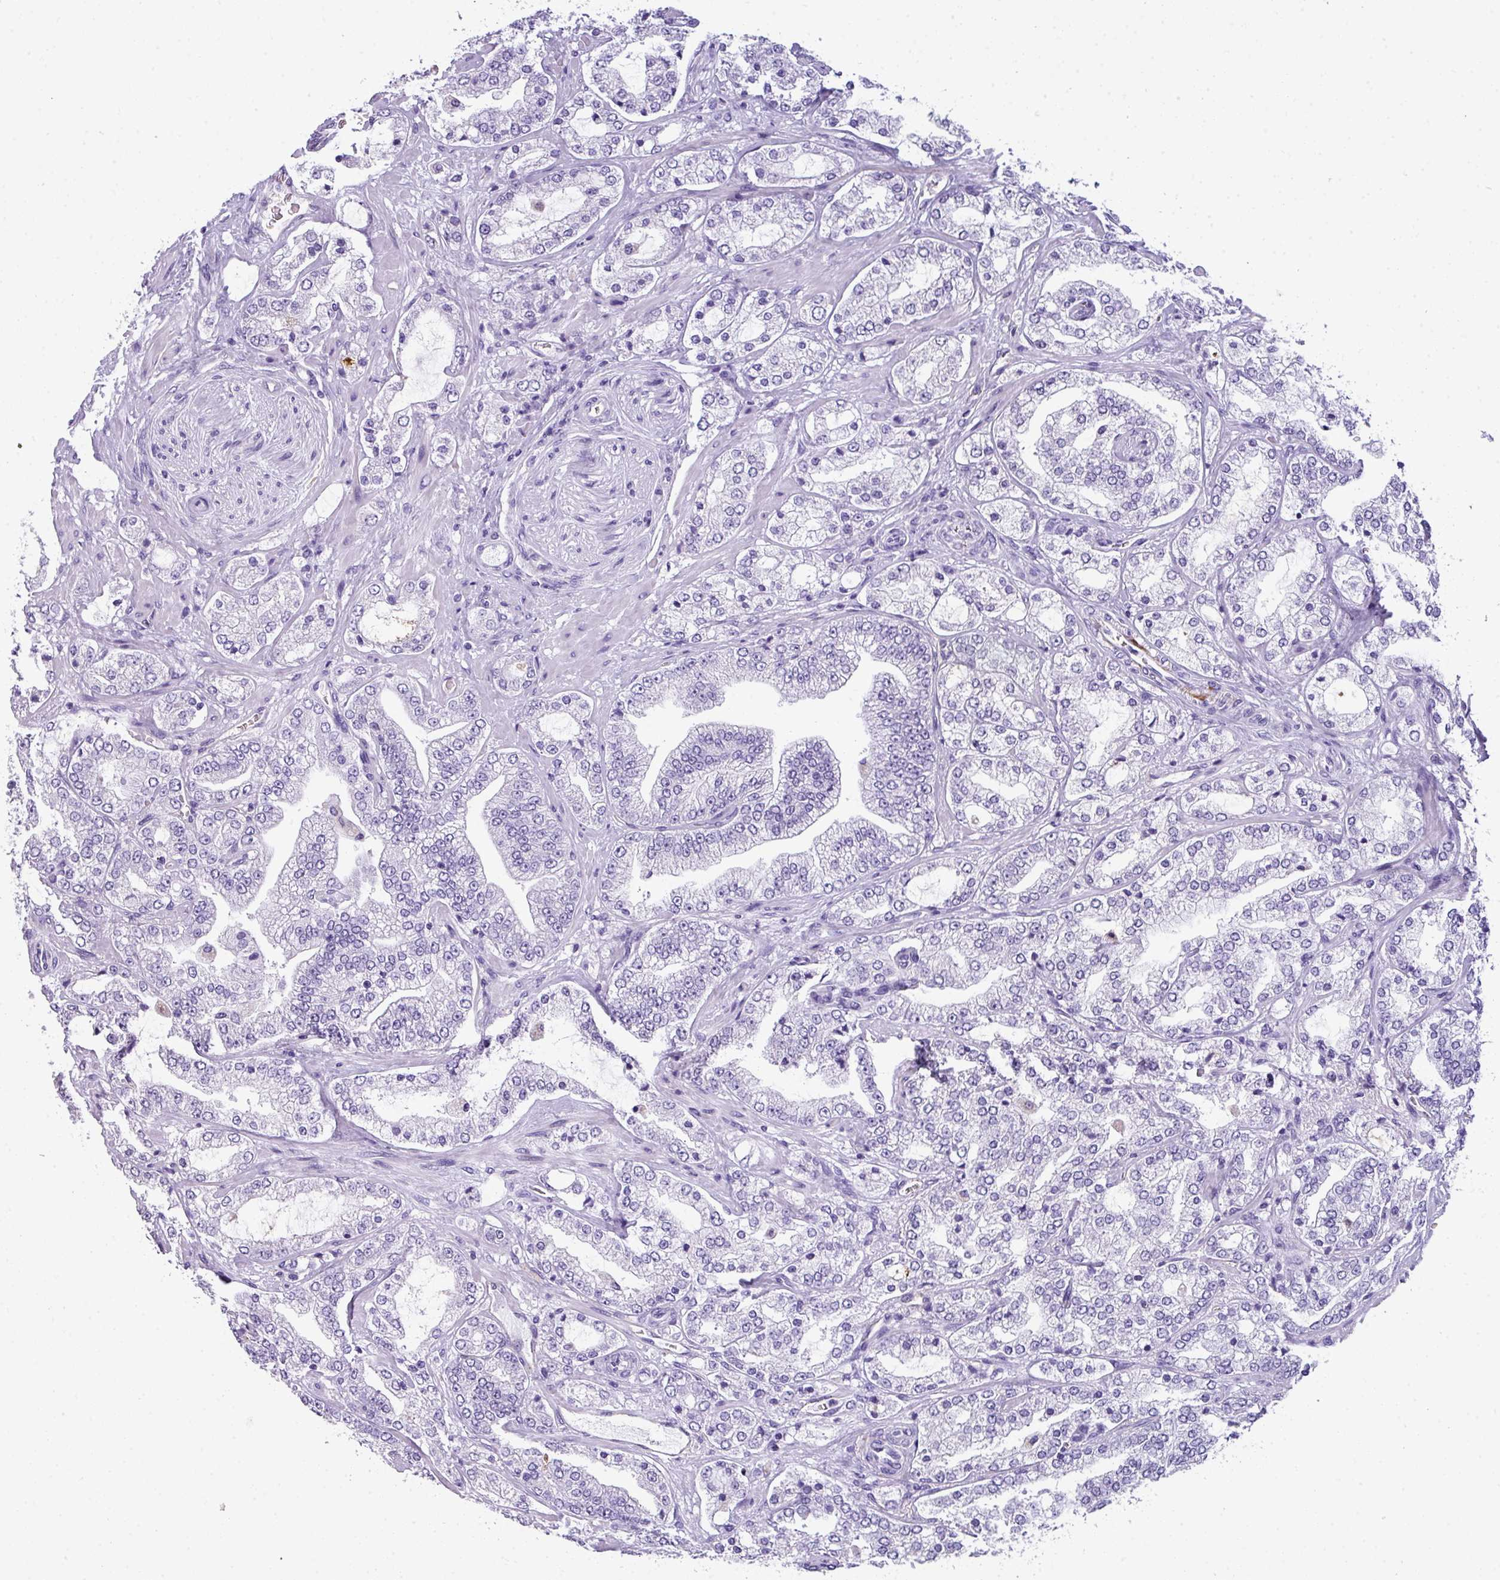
{"staining": {"intensity": "negative", "quantity": "none", "location": "none"}, "tissue": "prostate cancer", "cell_type": "Tumor cells", "image_type": "cancer", "snomed": [{"axis": "morphology", "description": "Adenocarcinoma, High grade"}, {"axis": "topography", "description": "Prostate"}], "caption": "Photomicrograph shows no significant protein staining in tumor cells of prostate high-grade adenocarcinoma. (DAB (3,3'-diaminobenzidine) immunohistochemistry (IHC) with hematoxylin counter stain).", "gene": "ZNF568", "patient": {"sex": "male", "age": 64}}